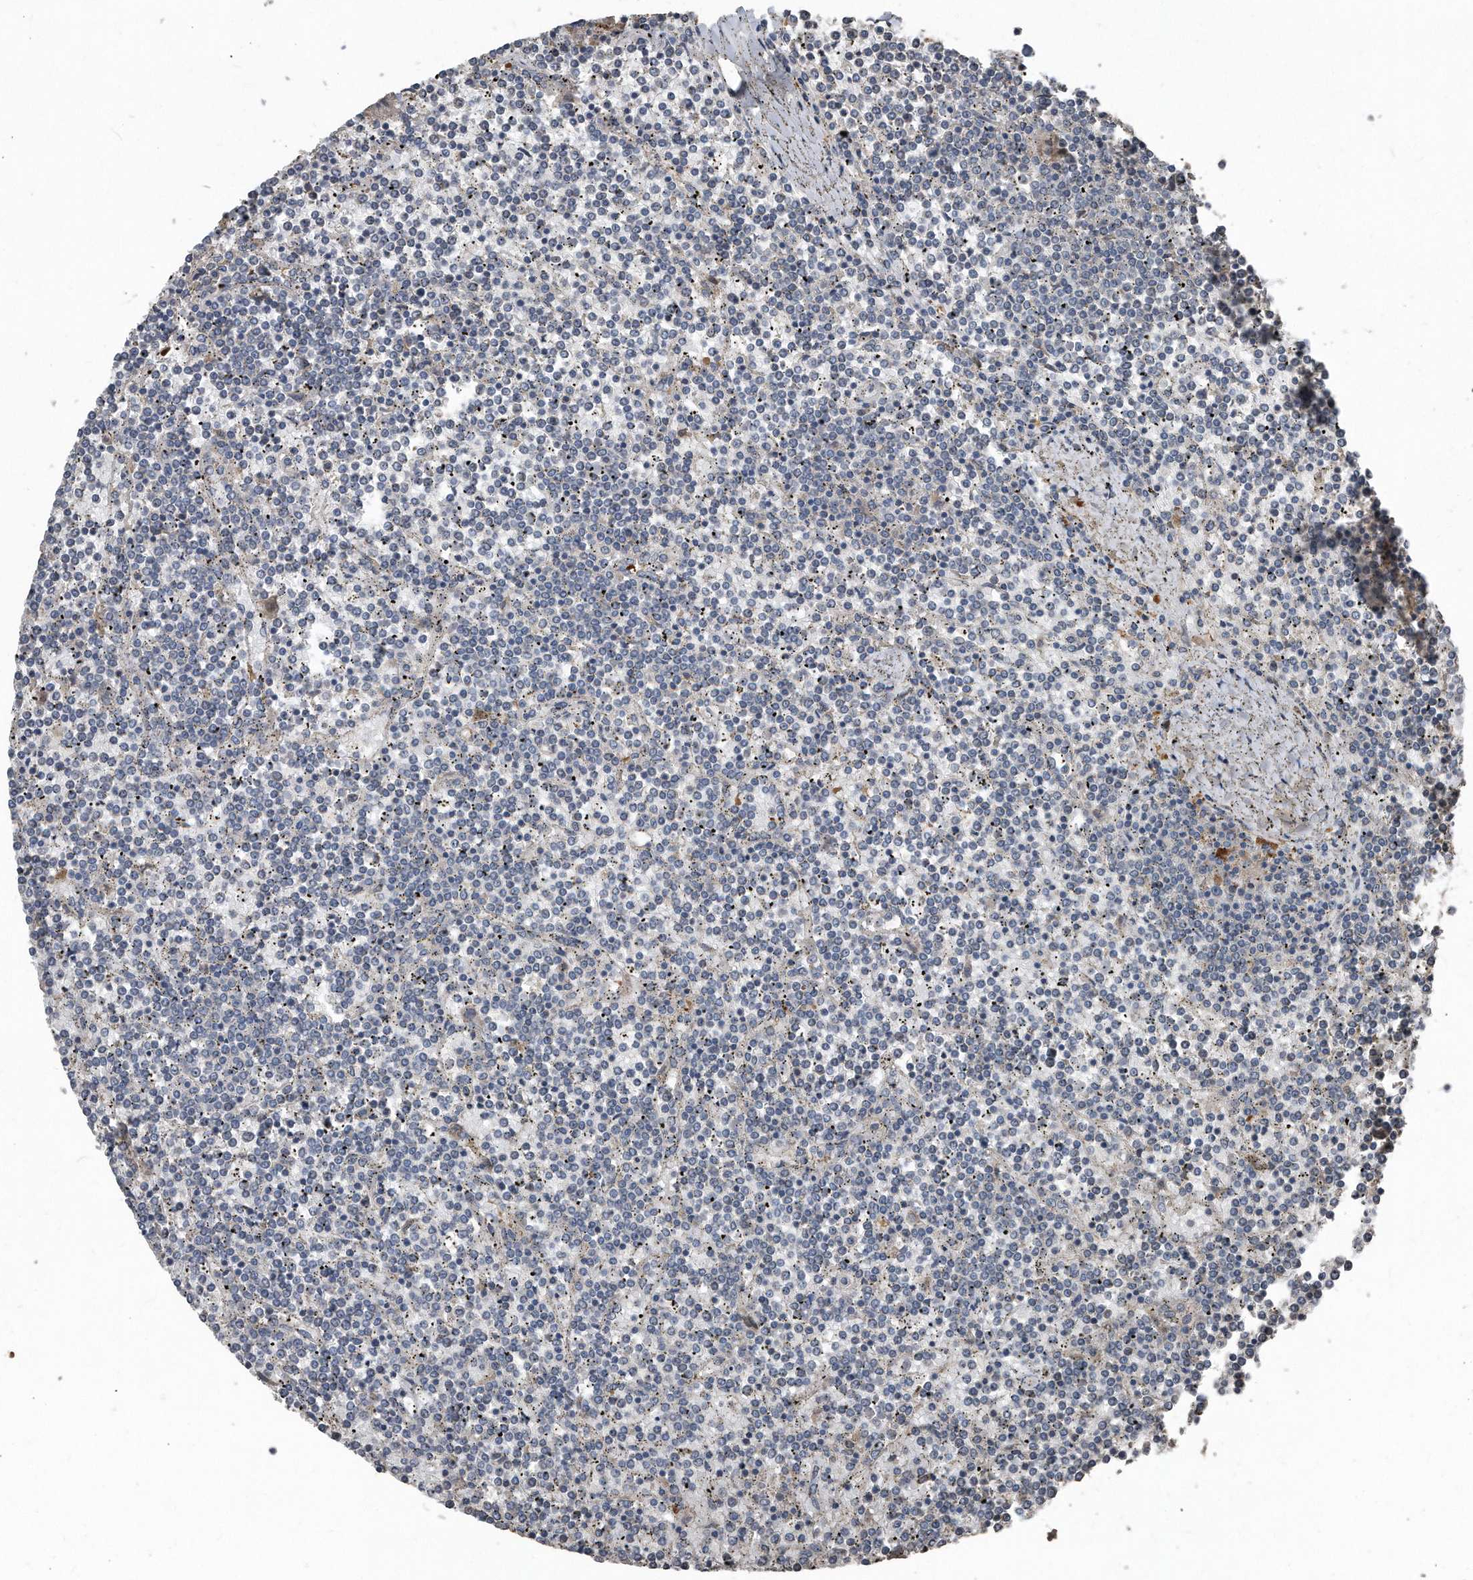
{"staining": {"intensity": "negative", "quantity": "none", "location": "none"}, "tissue": "lymphoma", "cell_type": "Tumor cells", "image_type": "cancer", "snomed": [{"axis": "morphology", "description": "Malignant lymphoma, non-Hodgkin's type, Low grade"}, {"axis": "topography", "description": "Spleen"}], "caption": "DAB (3,3'-diaminobenzidine) immunohistochemical staining of human malignant lymphoma, non-Hodgkin's type (low-grade) reveals no significant positivity in tumor cells.", "gene": "ANKRD10", "patient": {"sex": "female", "age": 19}}